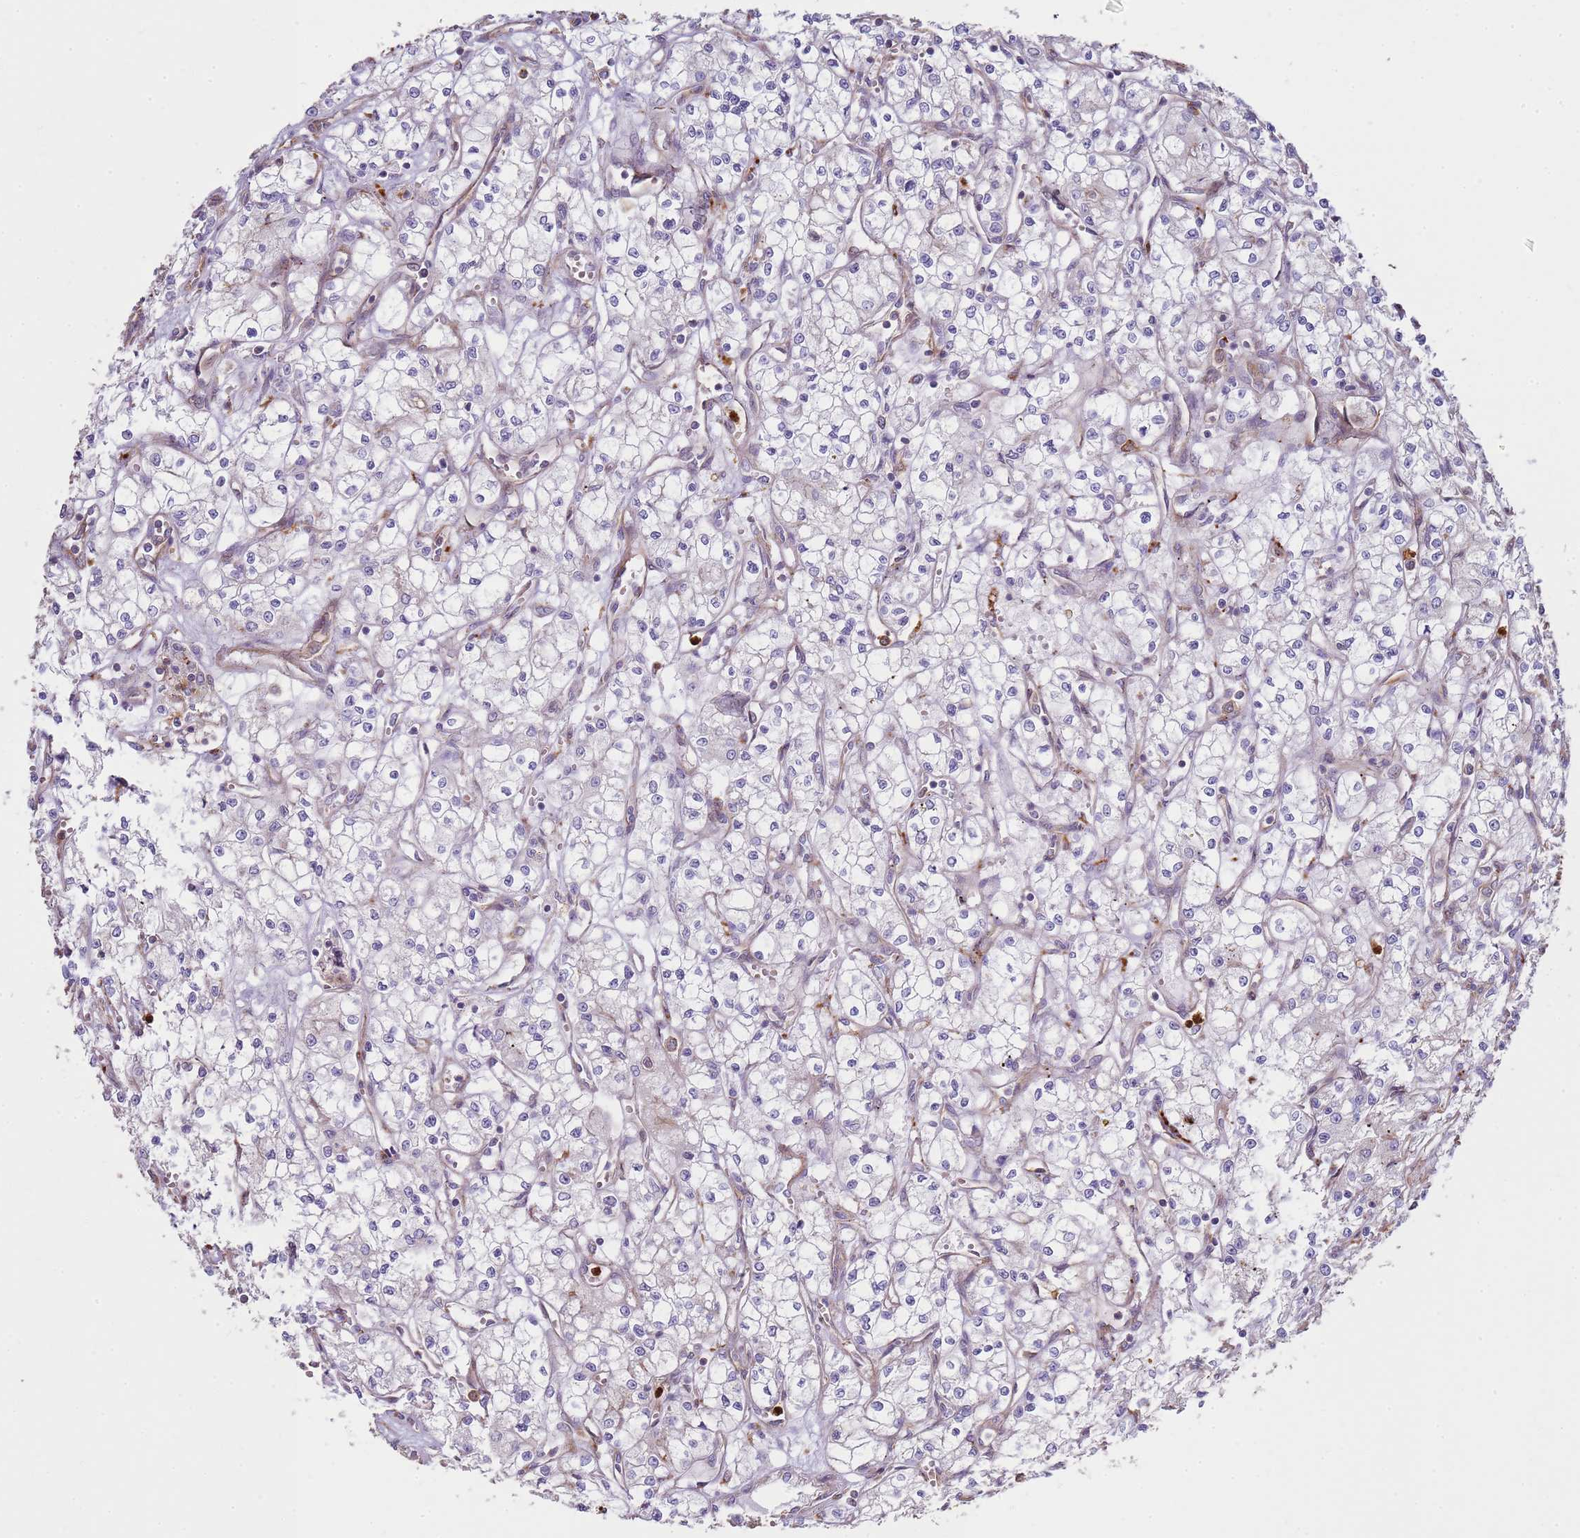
{"staining": {"intensity": "negative", "quantity": "none", "location": "none"}, "tissue": "renal cancer", "cell_type": "Tumor cells", "image_type": "cancer", "snomed": [{"axis": "morphology", "description": "Adenocarcinoma, NOS"}, {"axis": "topography", "description": "Kidney"}], "caption": "Immunohistochemical staining of renal cancer shows no significant staining in tumor cells.", "gene": "NDUFAF4", "patient": {"sex": "male", "age": 59}}